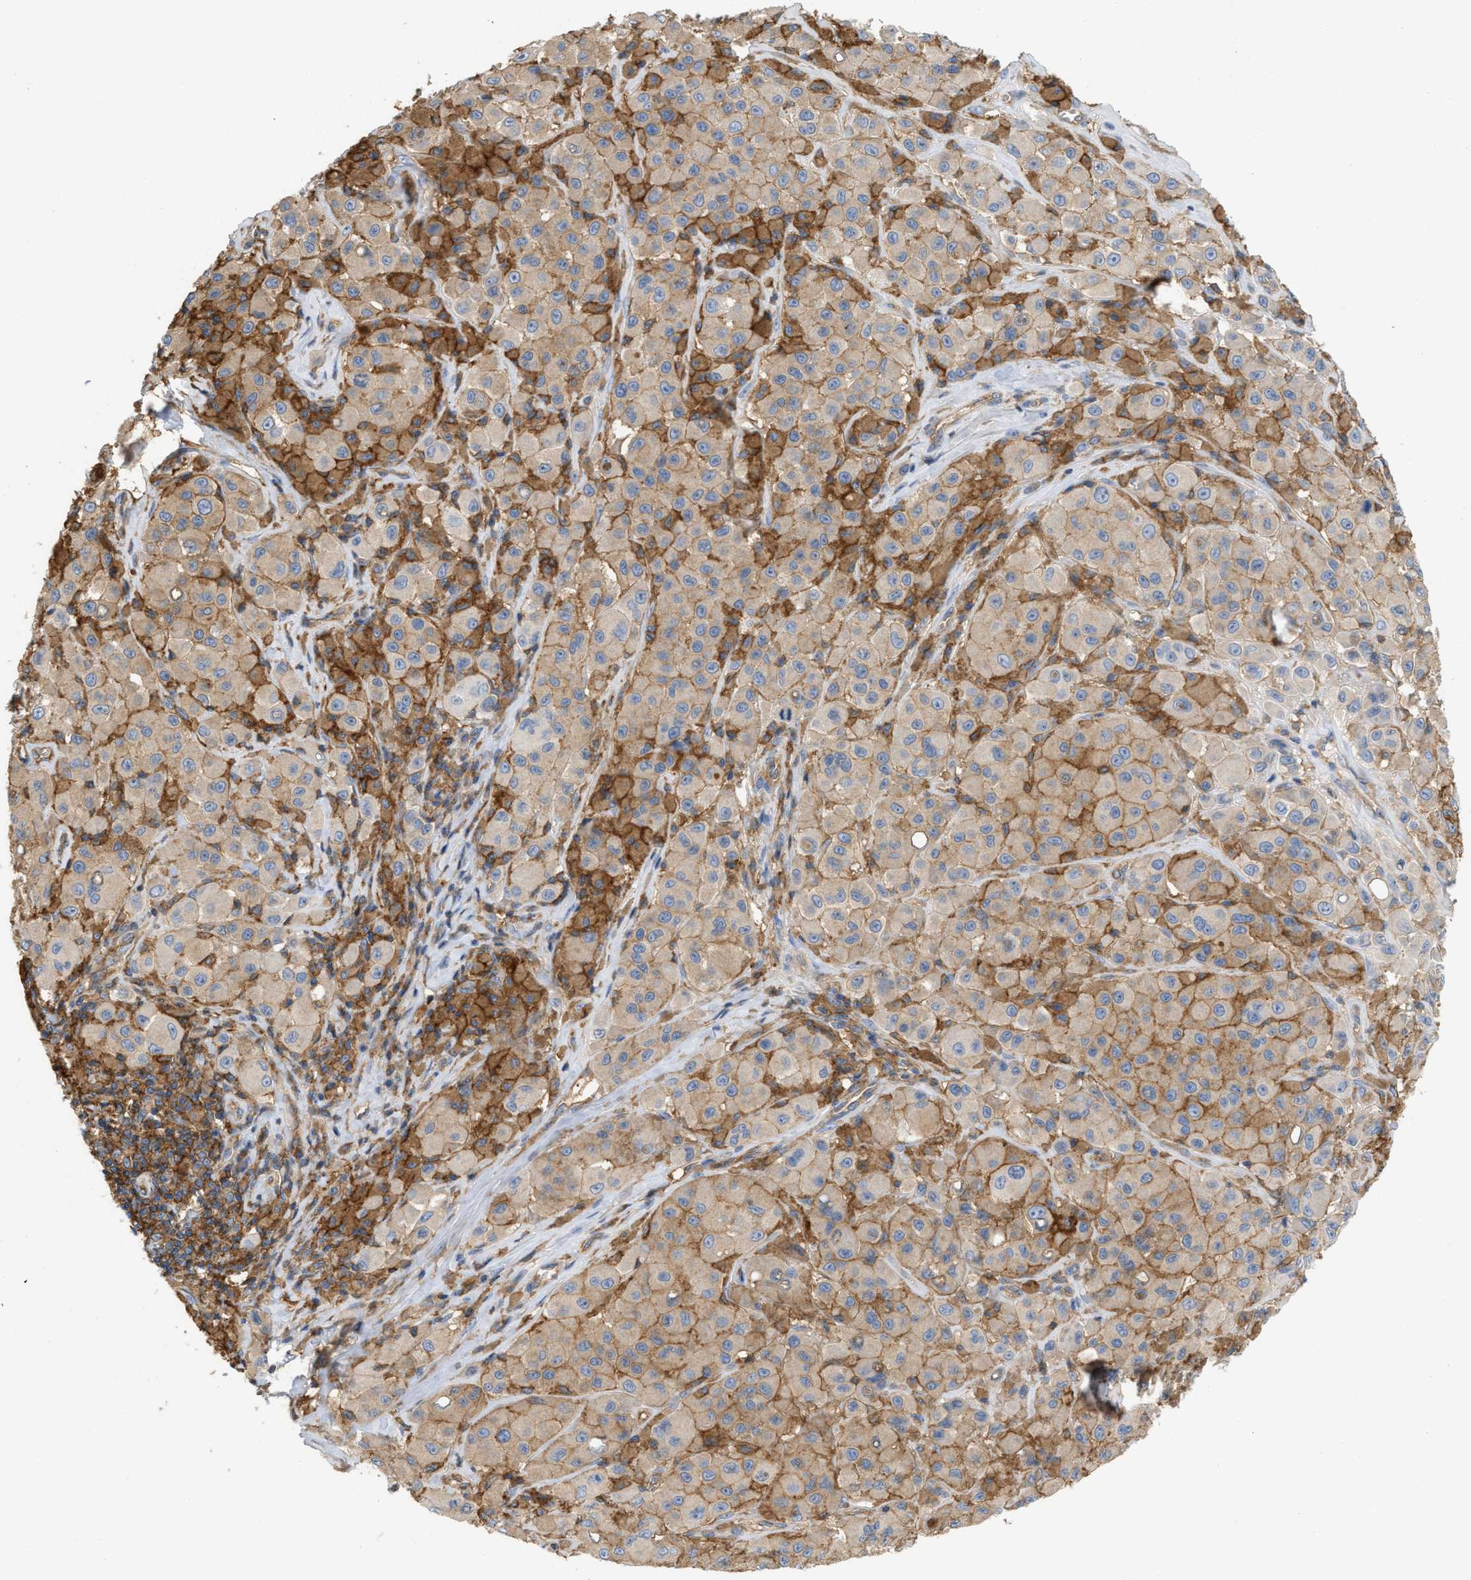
{"staining": {"intensity": "weak", "quantity": ">75%", "location": "cytoplasmic/membranous"}, "tissue": "melanoma", "cell_type": "Tumor cells", "image_type": "cancer", "snomed": [{"axis": "morphology", "description": "Malignant melanoma, NOS"}, {"axis": "topography", "description": "Skin"}], "caption": "Approximately >75% of tumor cells in malignant melanoma exhibit weak cytoplasmic/membranous protein staining as visualized by brown immunohistochemical staining.", "gene": "GNB4", "patient": {"sex": "male", "age": 84}}